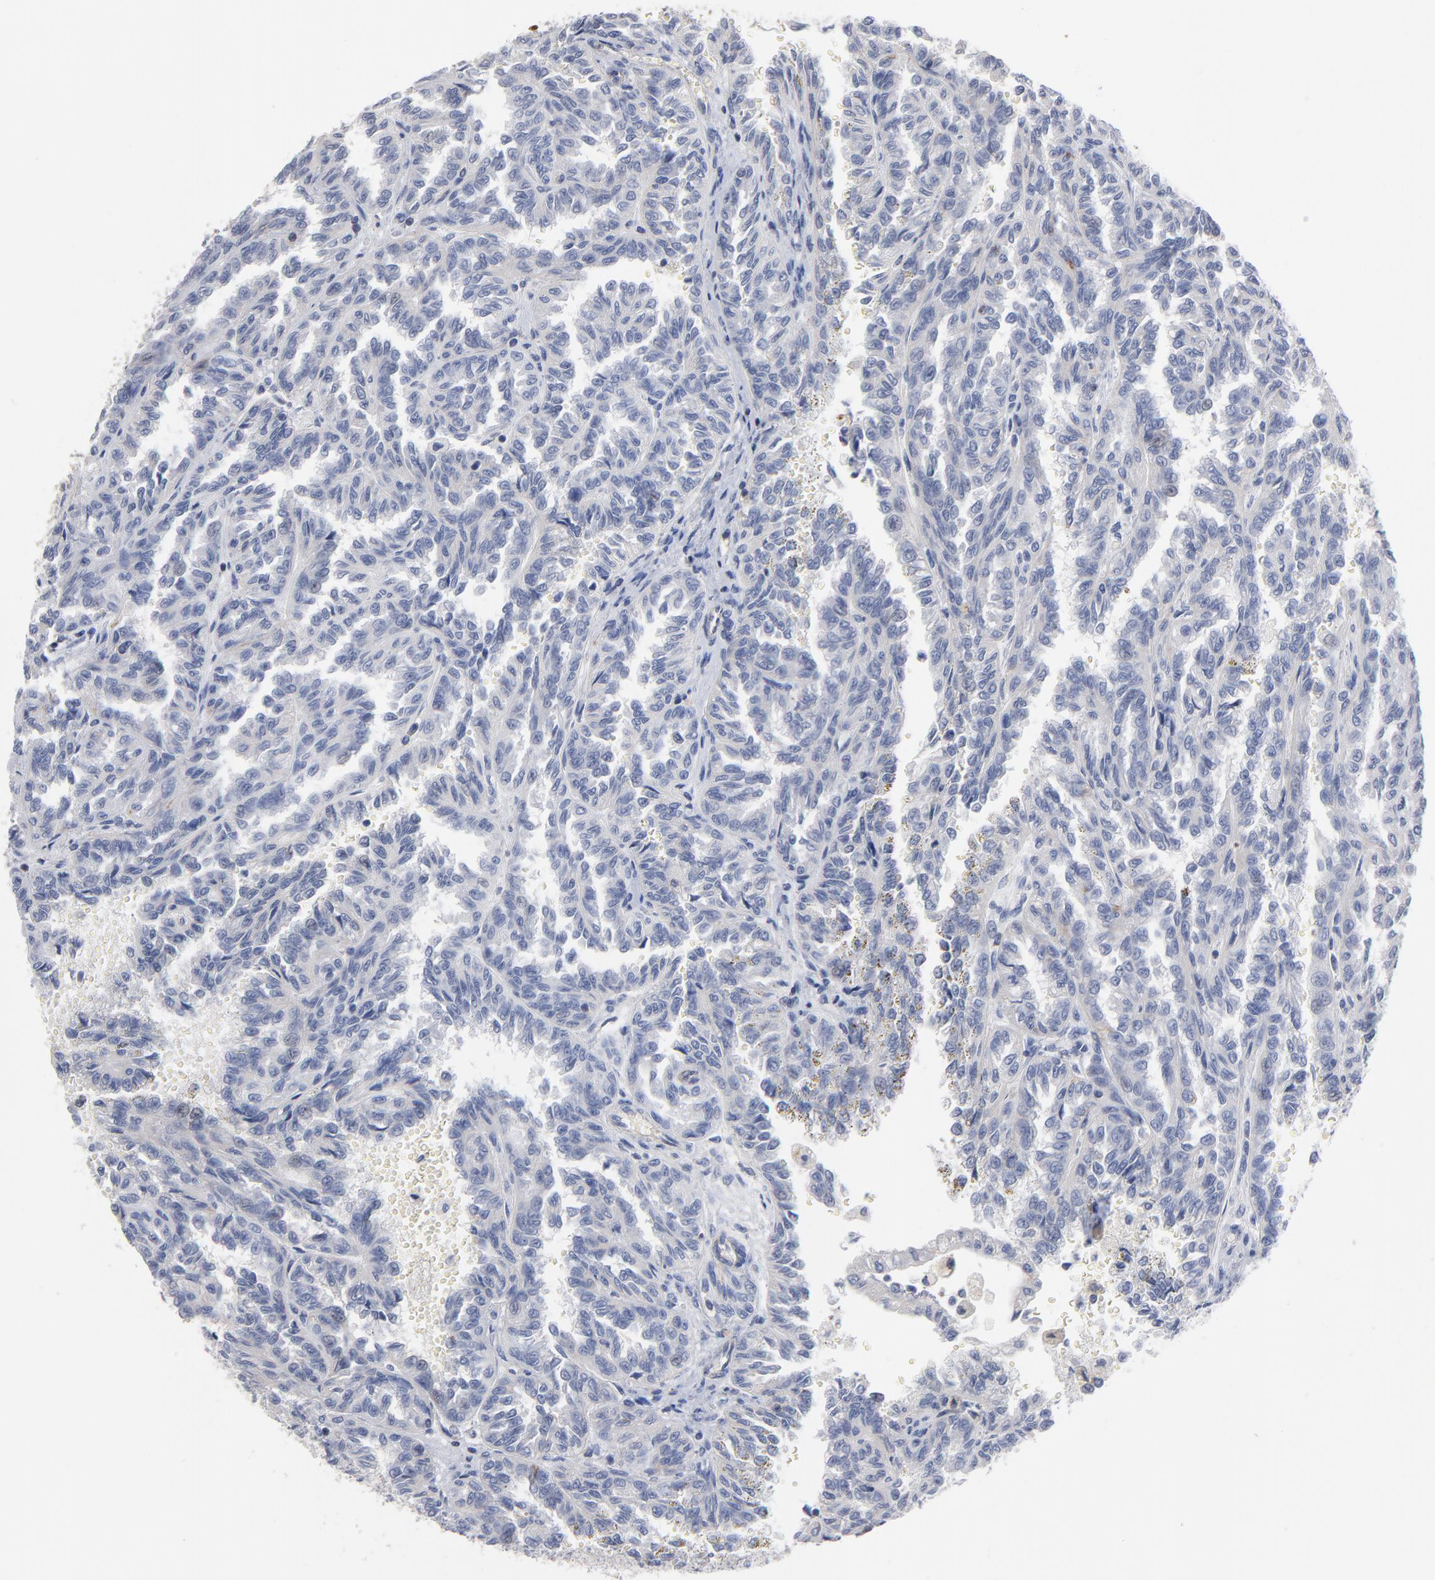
{"staining": {"intensity": "negative", "quantity": "none", "location": "none"}, "tissue": "renal cancer", "cell_type": "Tumor cells", "image_type": "cancer", "snomed": [{"axis": "morphology", "description": "Inflammation, NOS"}, {"axis": "morphology", "description": "Adenocarcinoma, NOS"}, {"axis": "topography", "description": "Kidney"}], "caption": "Renal cancer (adenocarcinoma) stained for a protein using immunohistochemistry reveals no expression tumor cells.", "gene": "PDLIM2", "patient": {"sex": "male", "age": 68}}